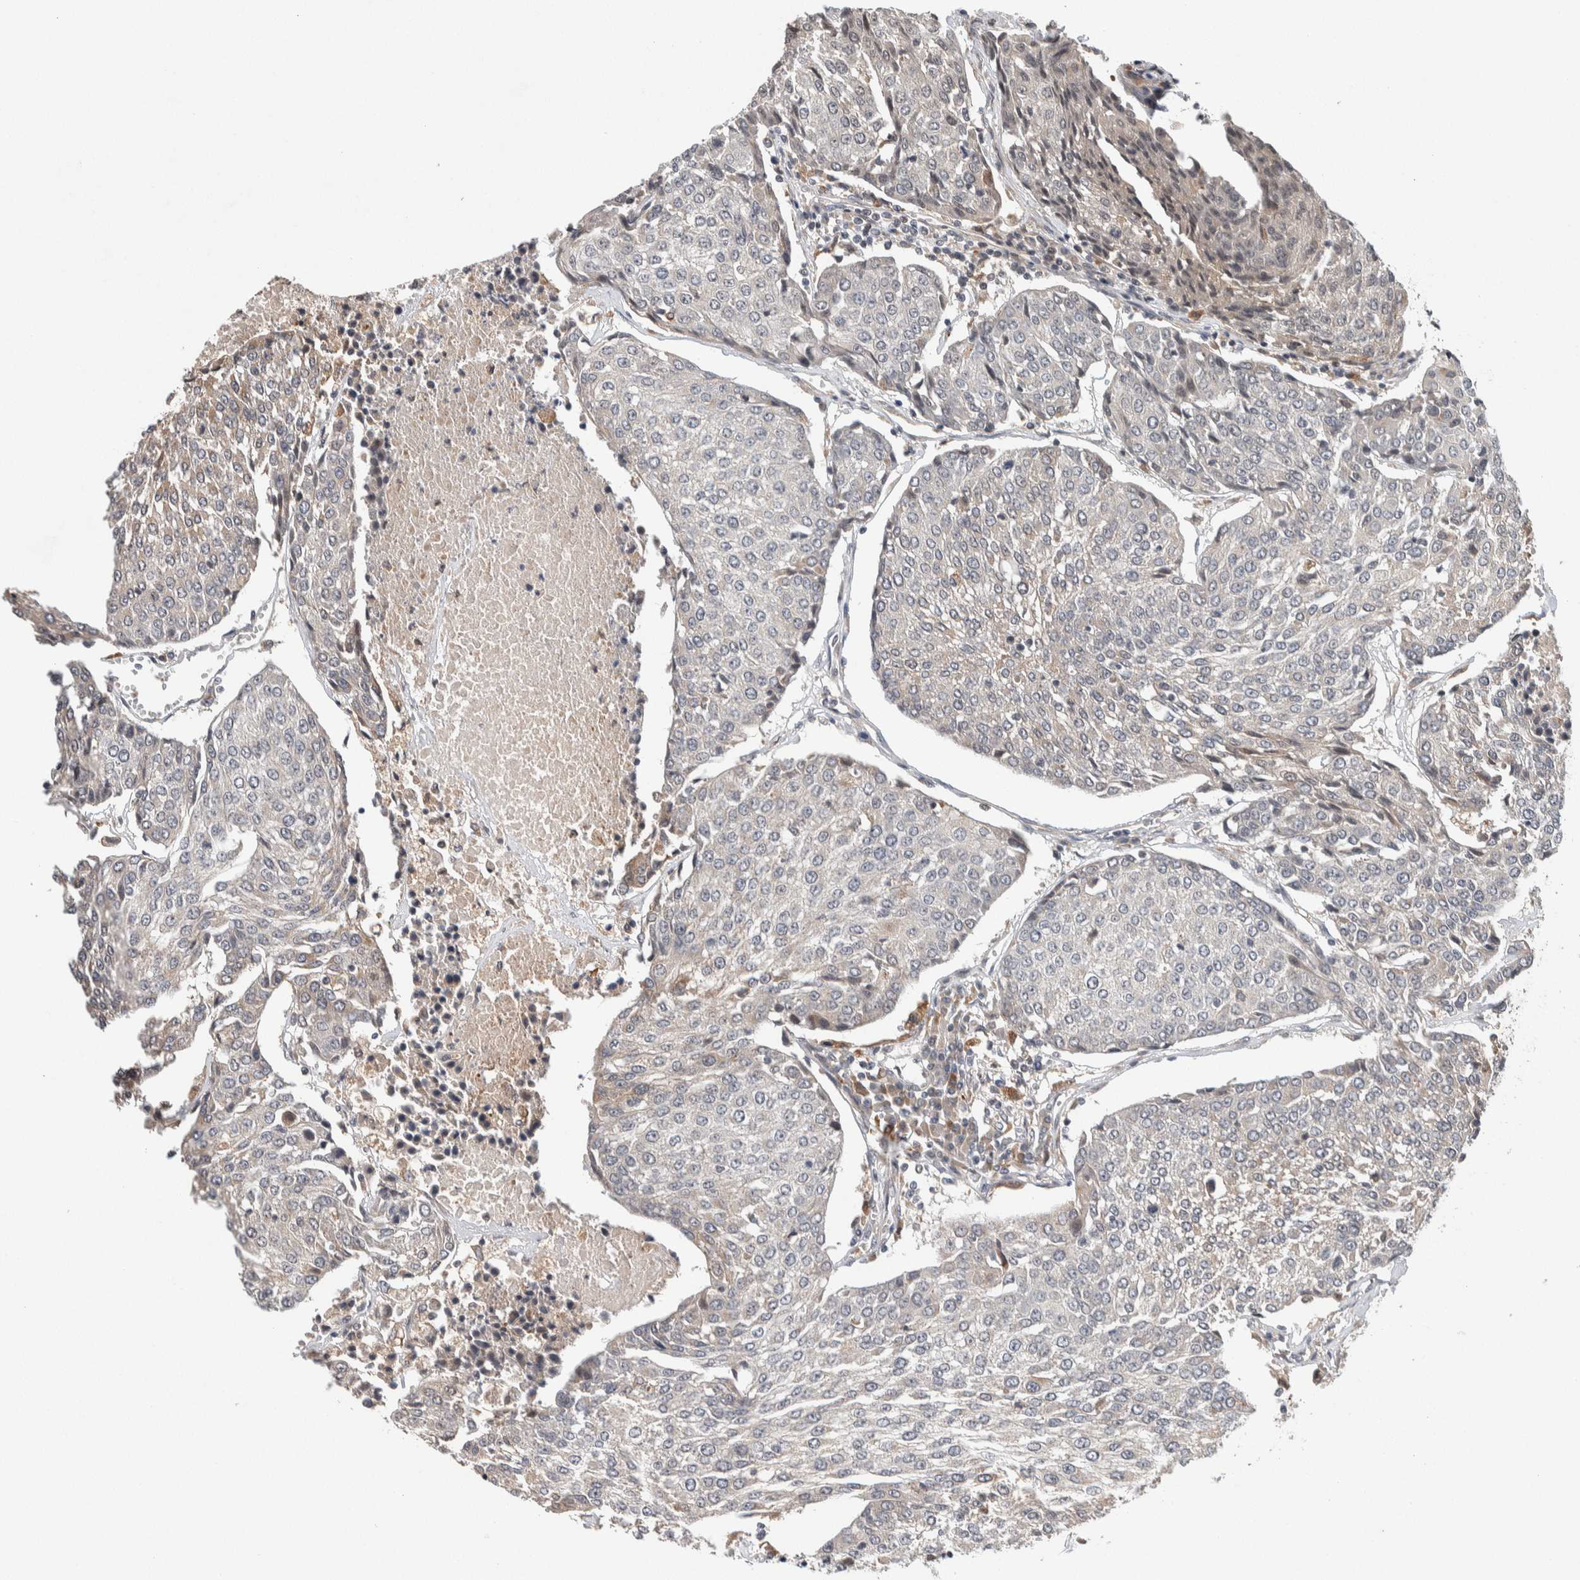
{"staining": {"intensity": "weak", "quantity": "<25%", "location": "cytoplasmic/membranous"}, "tissue": "urothelial cancer", "cell_type": "Tumor cells", "image_type": "cancer", "snomed": [{"axis": "morphology", "description": "Urothelial carcinoma, High grade"}, {"axis": "topography", "description": "Urinary bladder"}], "caption": "An IHC histopathology image of urothelial cancer is shown. There is no staining in tumor cells of urothelial cancer. (Stains: DAB immunohistochemistry (IHC) with hematoxylin counter stain, Microscopy: brightfield microscopy at high magnification).", "gene": "KCNK1", "patient": {"sex": "female", "age": 85}}